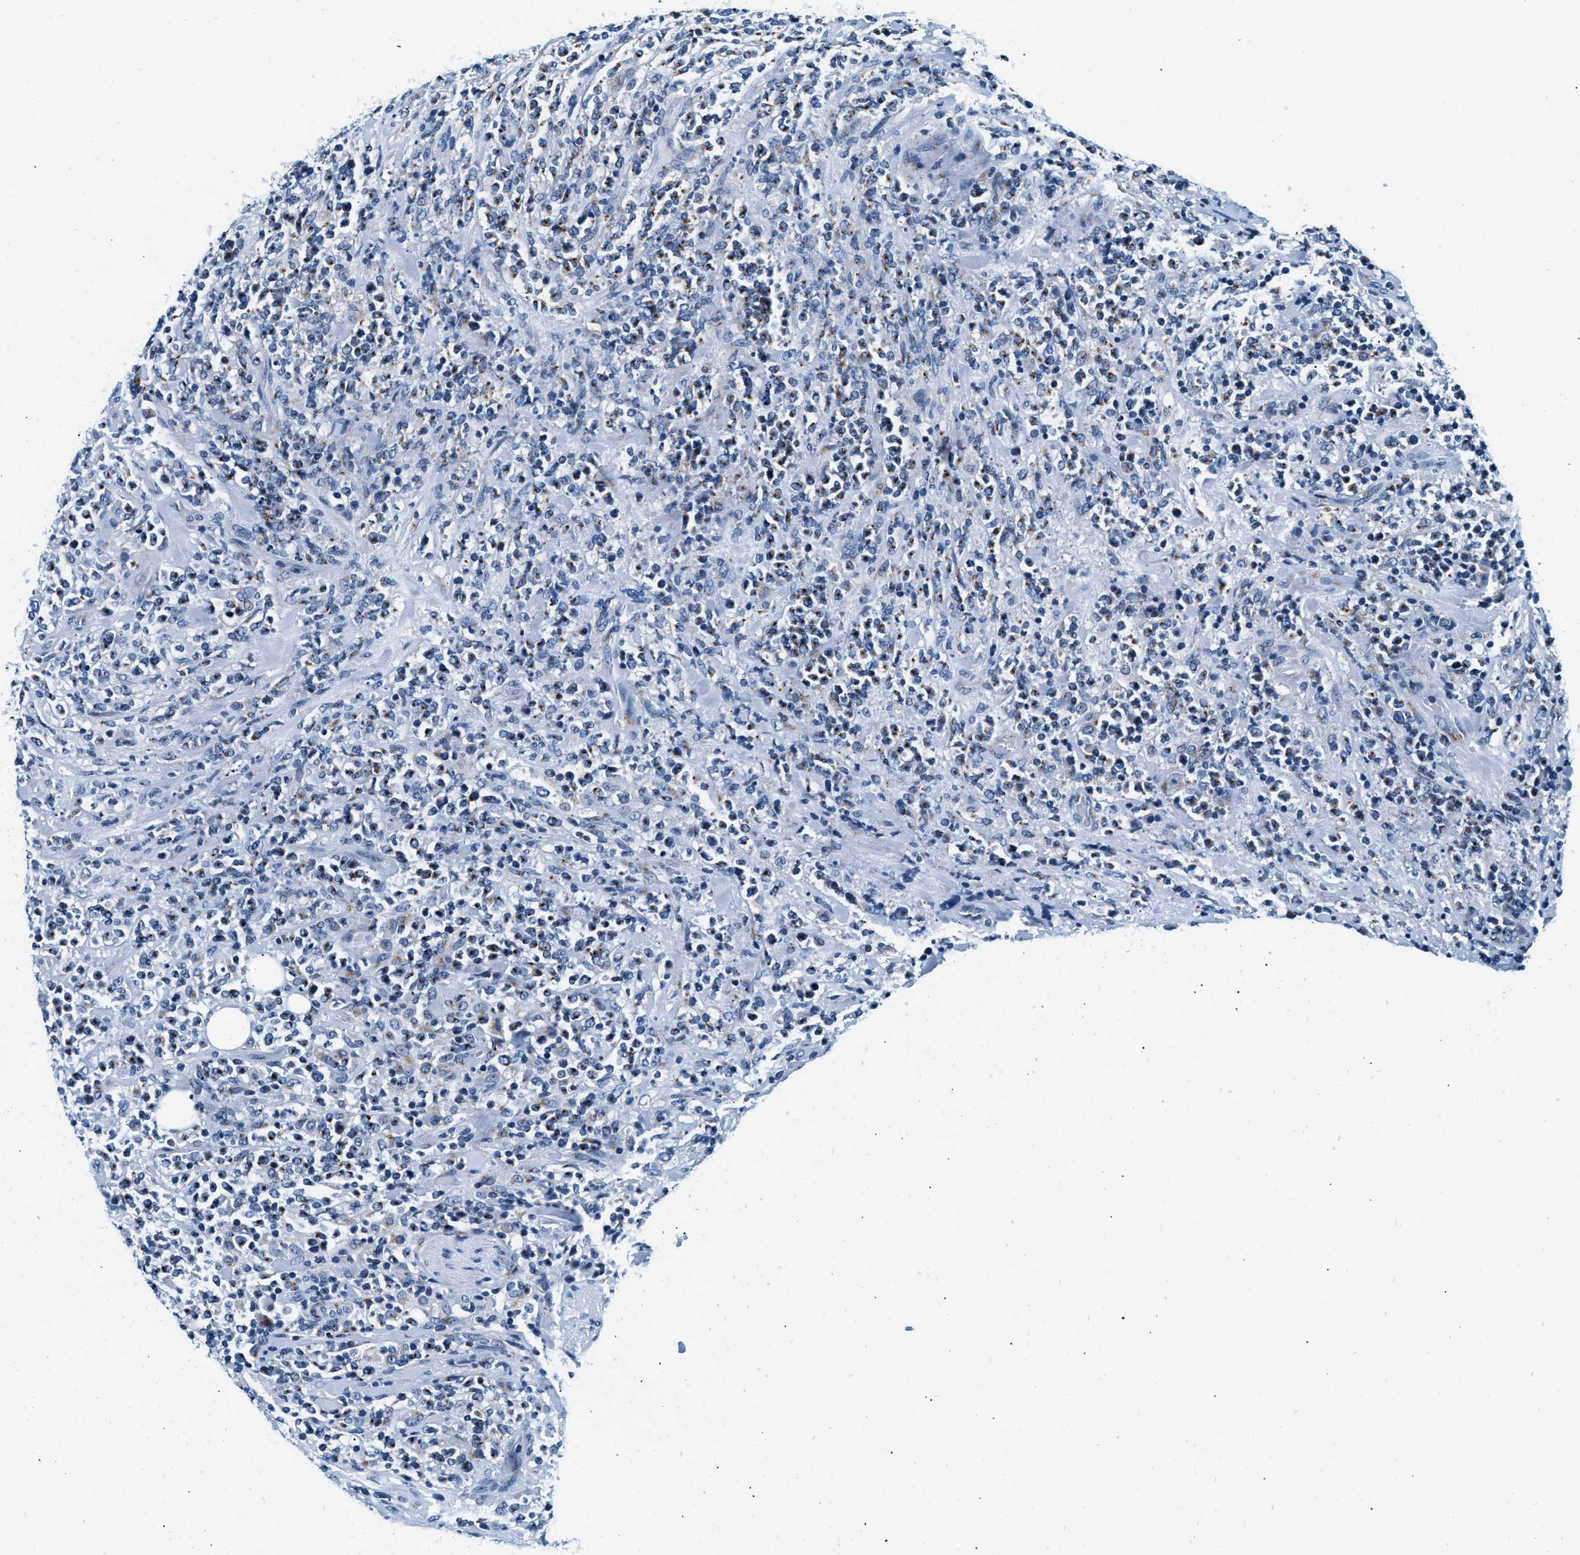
{"staining": {"intensity": "weak", "quantity": "<25%", "location": "cytoplasmic/membranous"}, "tissue": "lymphoma", "cell_type": "Tumor cells", "image_type": "cancer", "snomed": [{"axis": "morphology", "description": "Malignant lymphoma, non-Hodgkin's type, High grade"}, {"axis": "topography", "description": "Soft tissue"}], "caption": "Protein analysis of high-grade malignant lymphoma, non-Hodgkin's type shows no significant positivity in tumor cells.", "gene": "VPS53", "patient": {"sex": "male", "age": 18}}